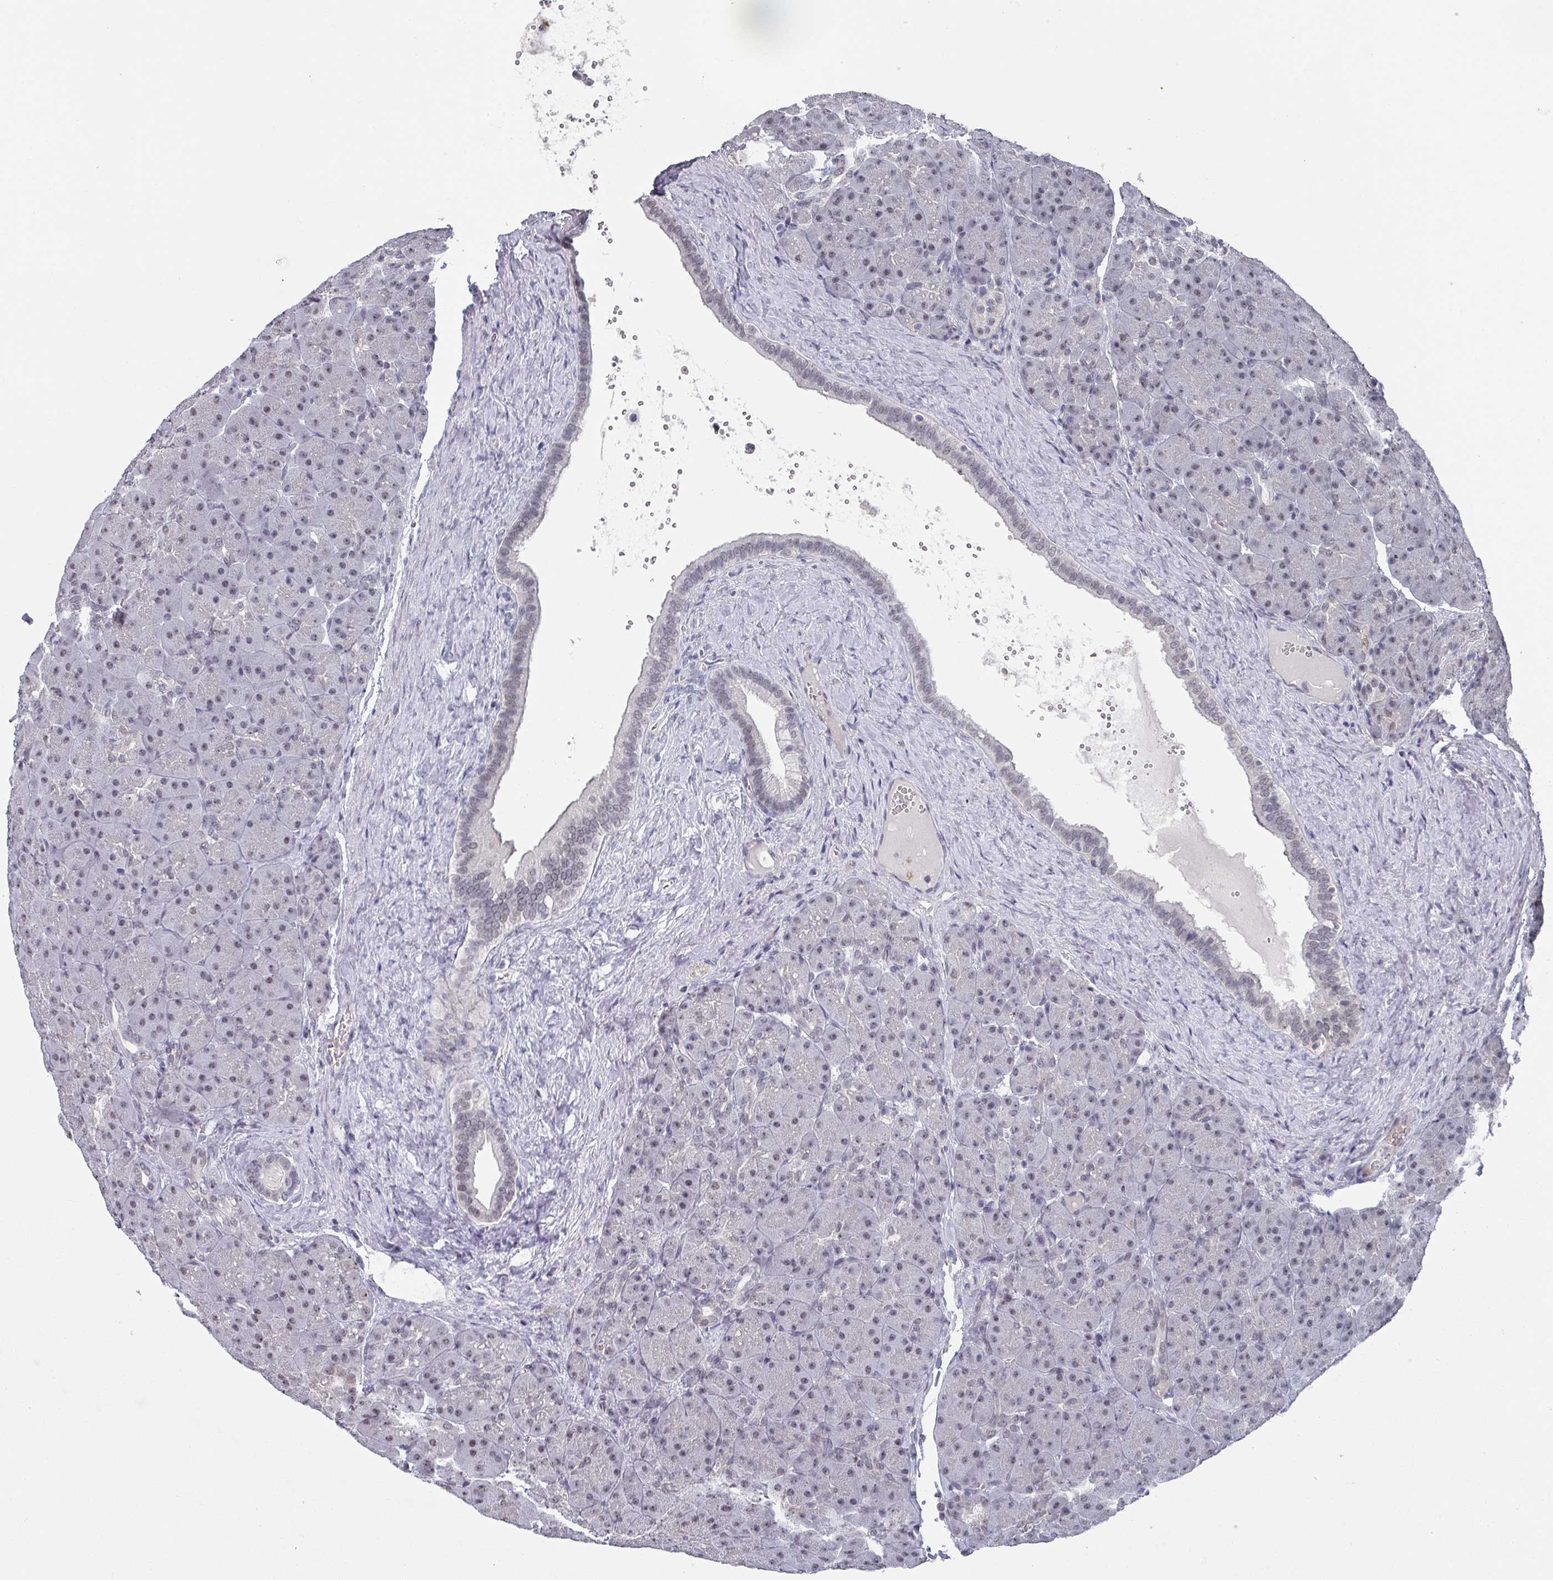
{"staining": {"intensity": "weak", "quantity": "25%-75%", "location": "nuclear"}, "tissue": "pancreas", "cell_type": "Exocrine glandular cells", "image_type": "normal", "snomed": [{"axis": "morphology", "description": "Normal tissue, NOS"}, {"axis": "topography", "description": "Pancreas"}], "caption": "Immunohistochemical staining of normal pancreas reveals 25%-75% levels of weak nuclear protein expression in about 25%-75% of exocrine glandular cells. The protein of interest is shown in brown color, while the nuclei are stained blue.", "gene": "ZNF654", "patient": {"sex": "male", "age": 66}}